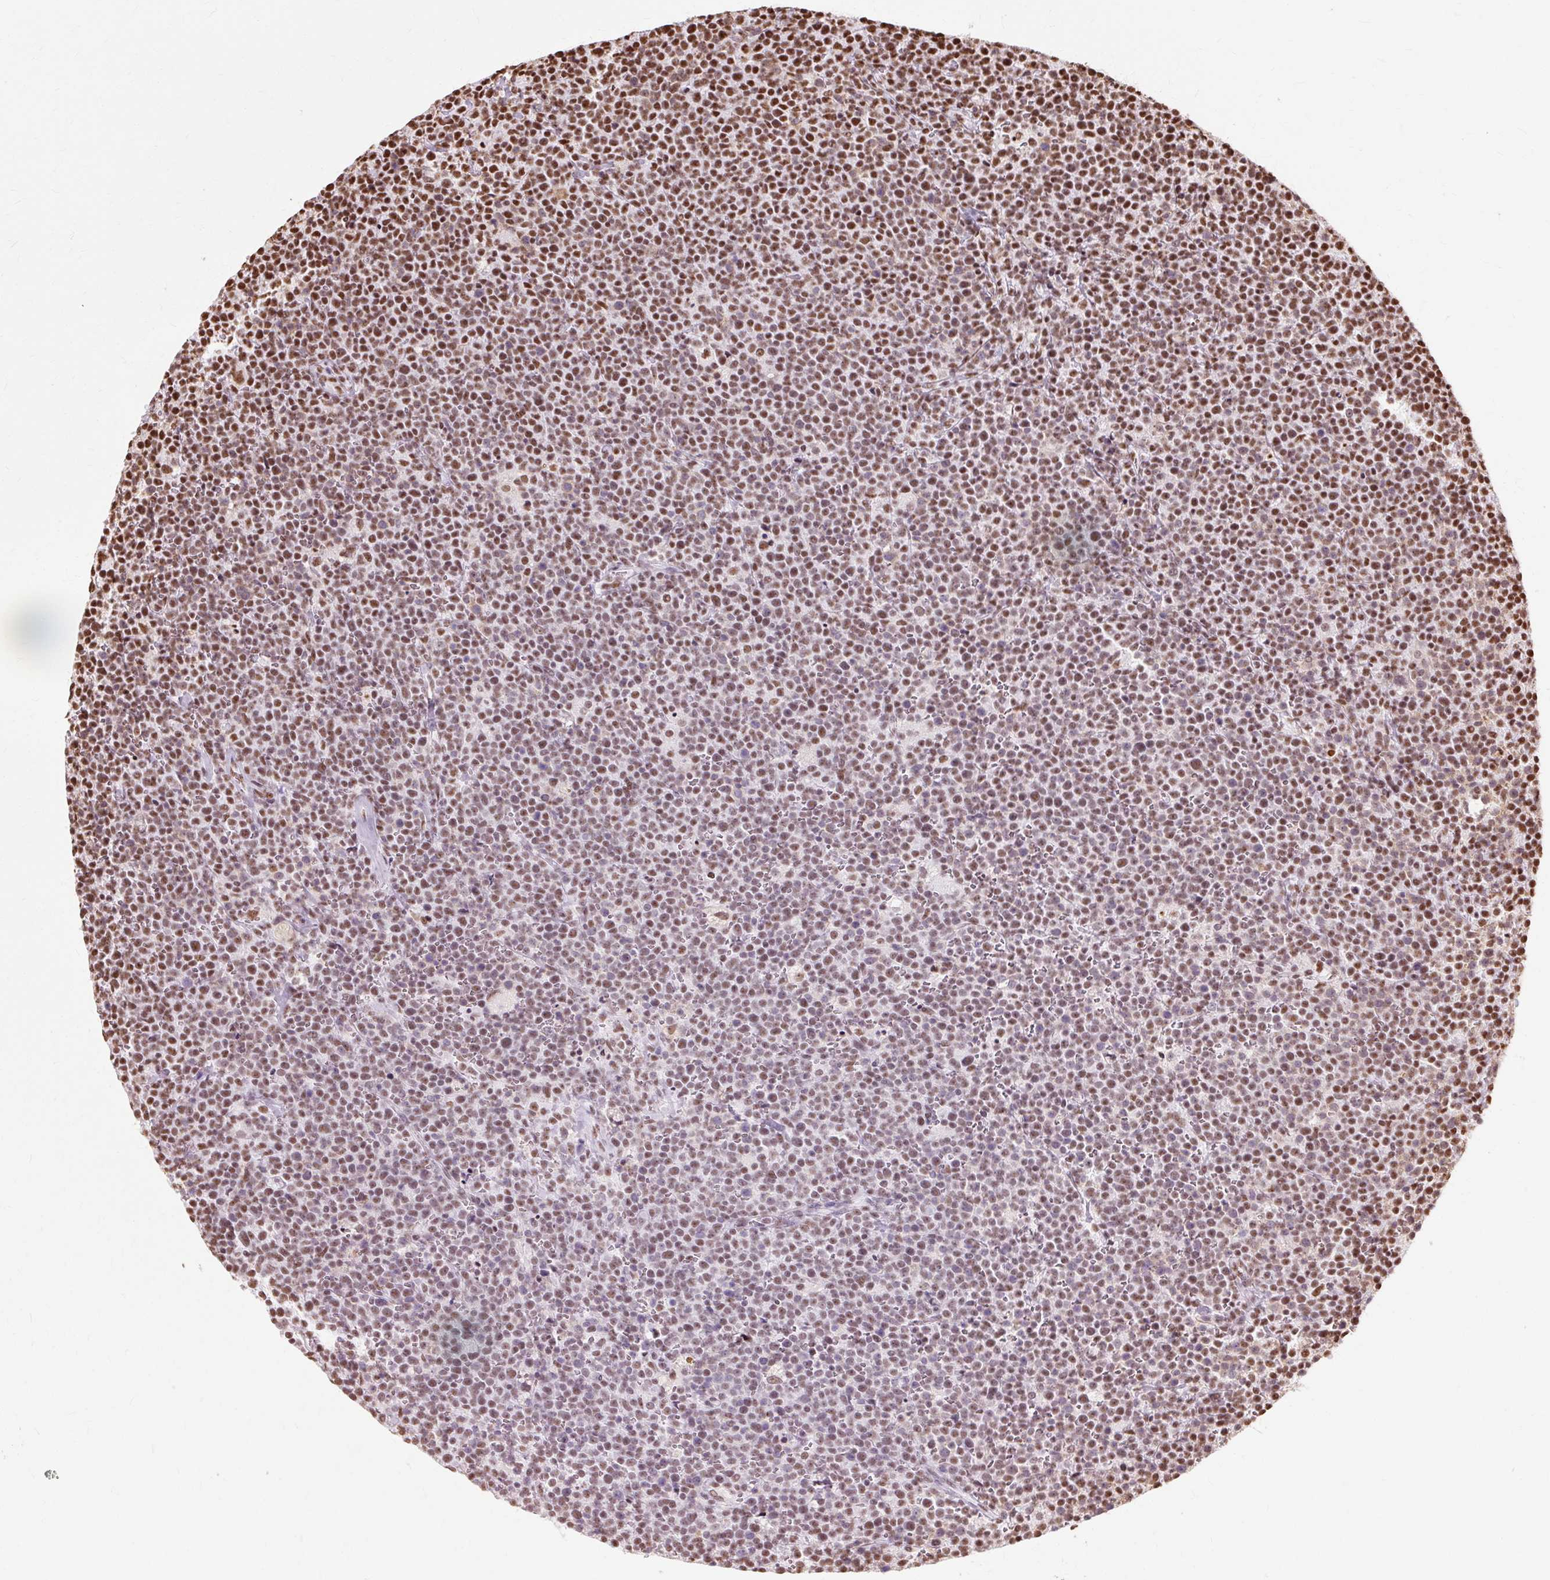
{"staining": {"intensity": "moderate", "quantity": "25%-75%", "location": "nuclear"}, "tissue": "lymphoma", "cell_type": "Tumor cells", "image_type": "cancer", "snomed": [{"axis": "morphology", "description": "Malignant lymphoma, non-Hodgkin's type, High grade"}, {"axis": "topography", "description": "Lymph node"}], "caption": "Immunohistochemistry (IHC) of human high-grade malignant lymphoma, non-Hodgkin's type demonstrates medium levels of moderate nuclear positivity in approximately 25%-75% of tumor cells.", "gene": "XRCC6", "patient": {"sex": "male", "age": 61}}